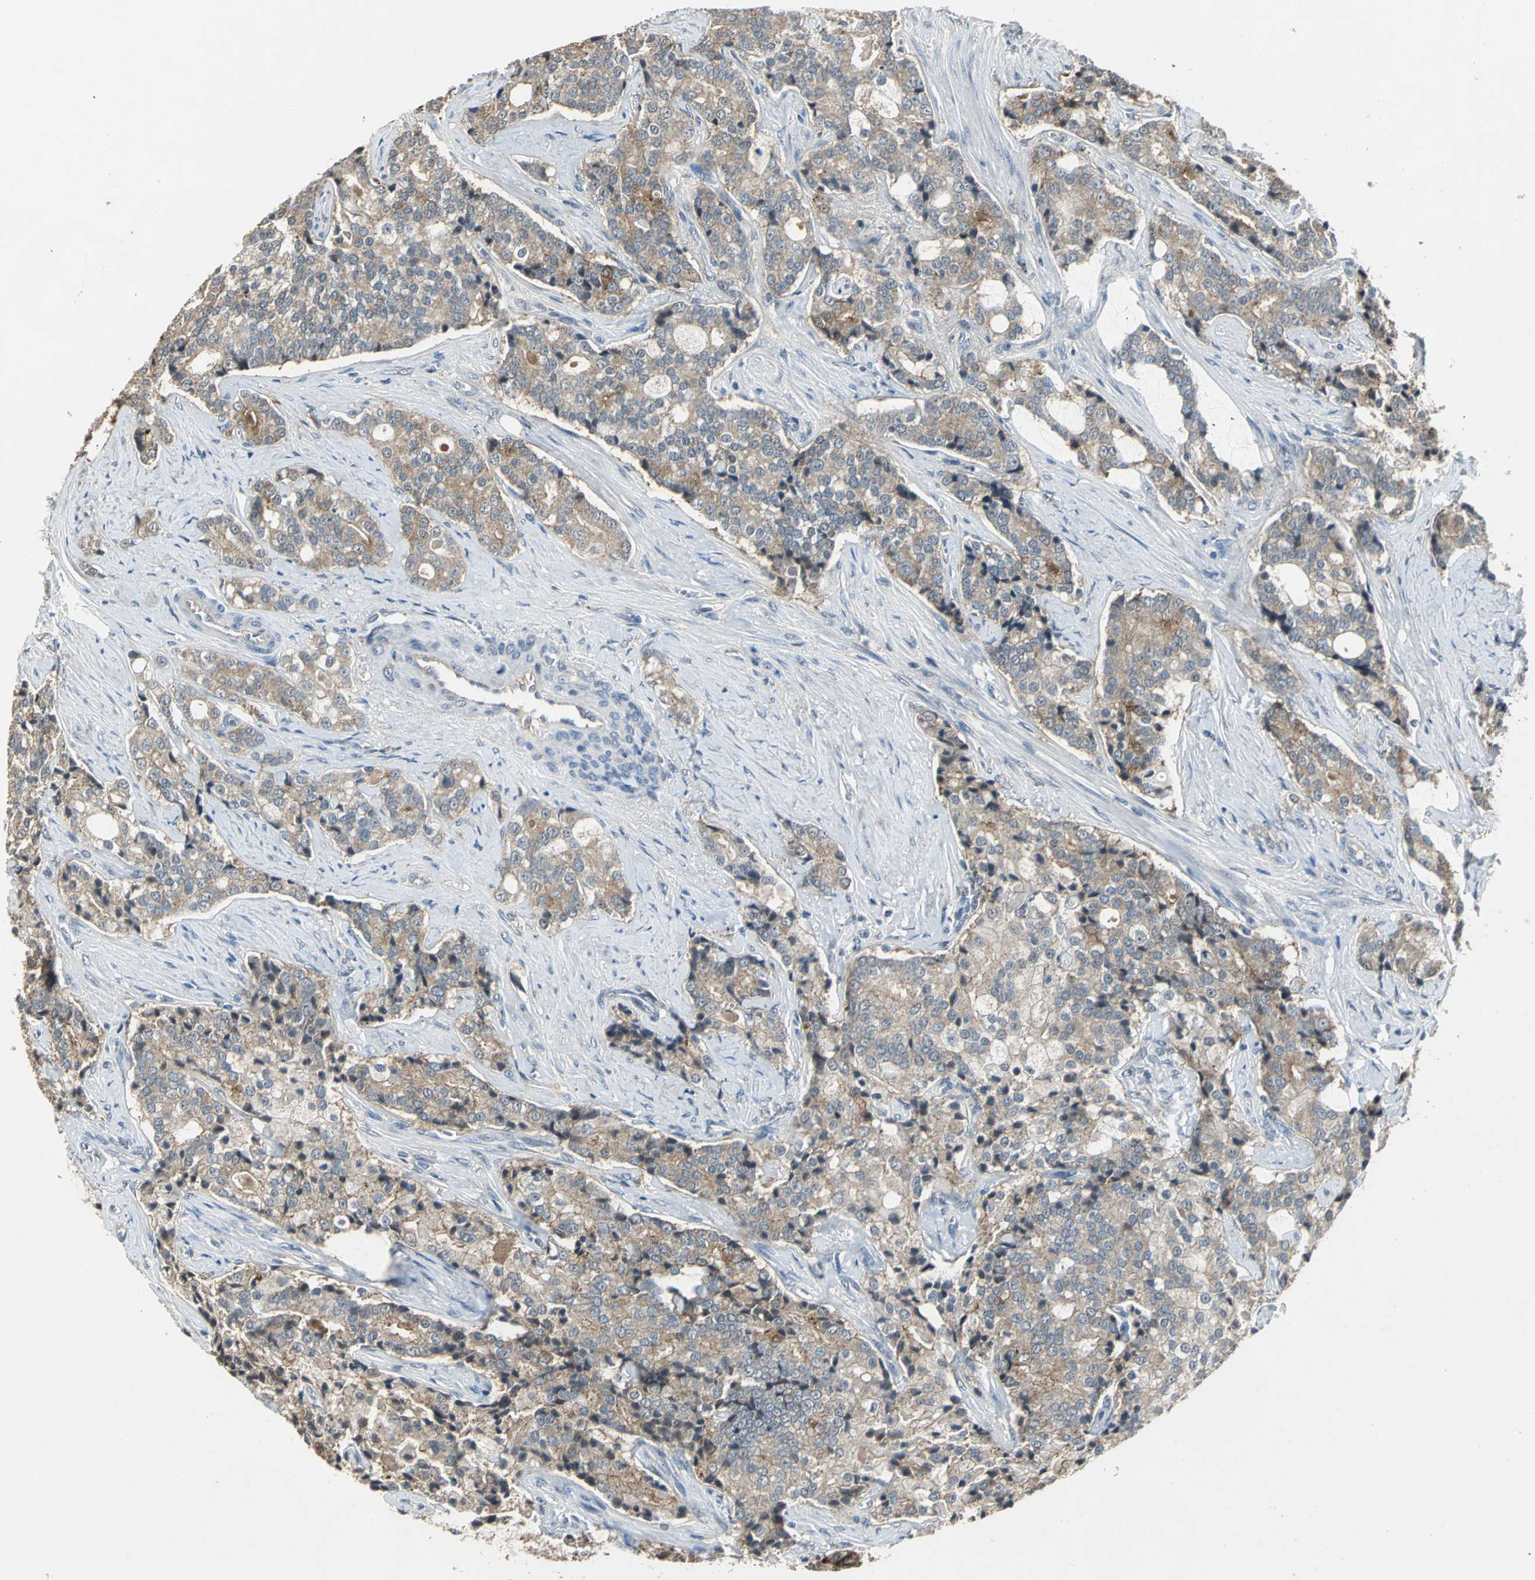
{"staining": {"intensity": "moderate", "quantity": ">75%", "location": "cytoplasmic/membranous"}, "tissue": "prostate cancer", "cell_type": "Tumor cells", "image_type": "cancer", "snomed": [{"axis": "morphology", "description": "Adenocarcinoma, Low grade"}, {"axis": "topography", "description": "Prostate"}], "caption": "Prostate low-grade adenocarcinoma stained with a protein marker demonstrates moderate staining in tumor cells.", "gene": "OCLN", "patient": {"sex": "male", "age": 58}}